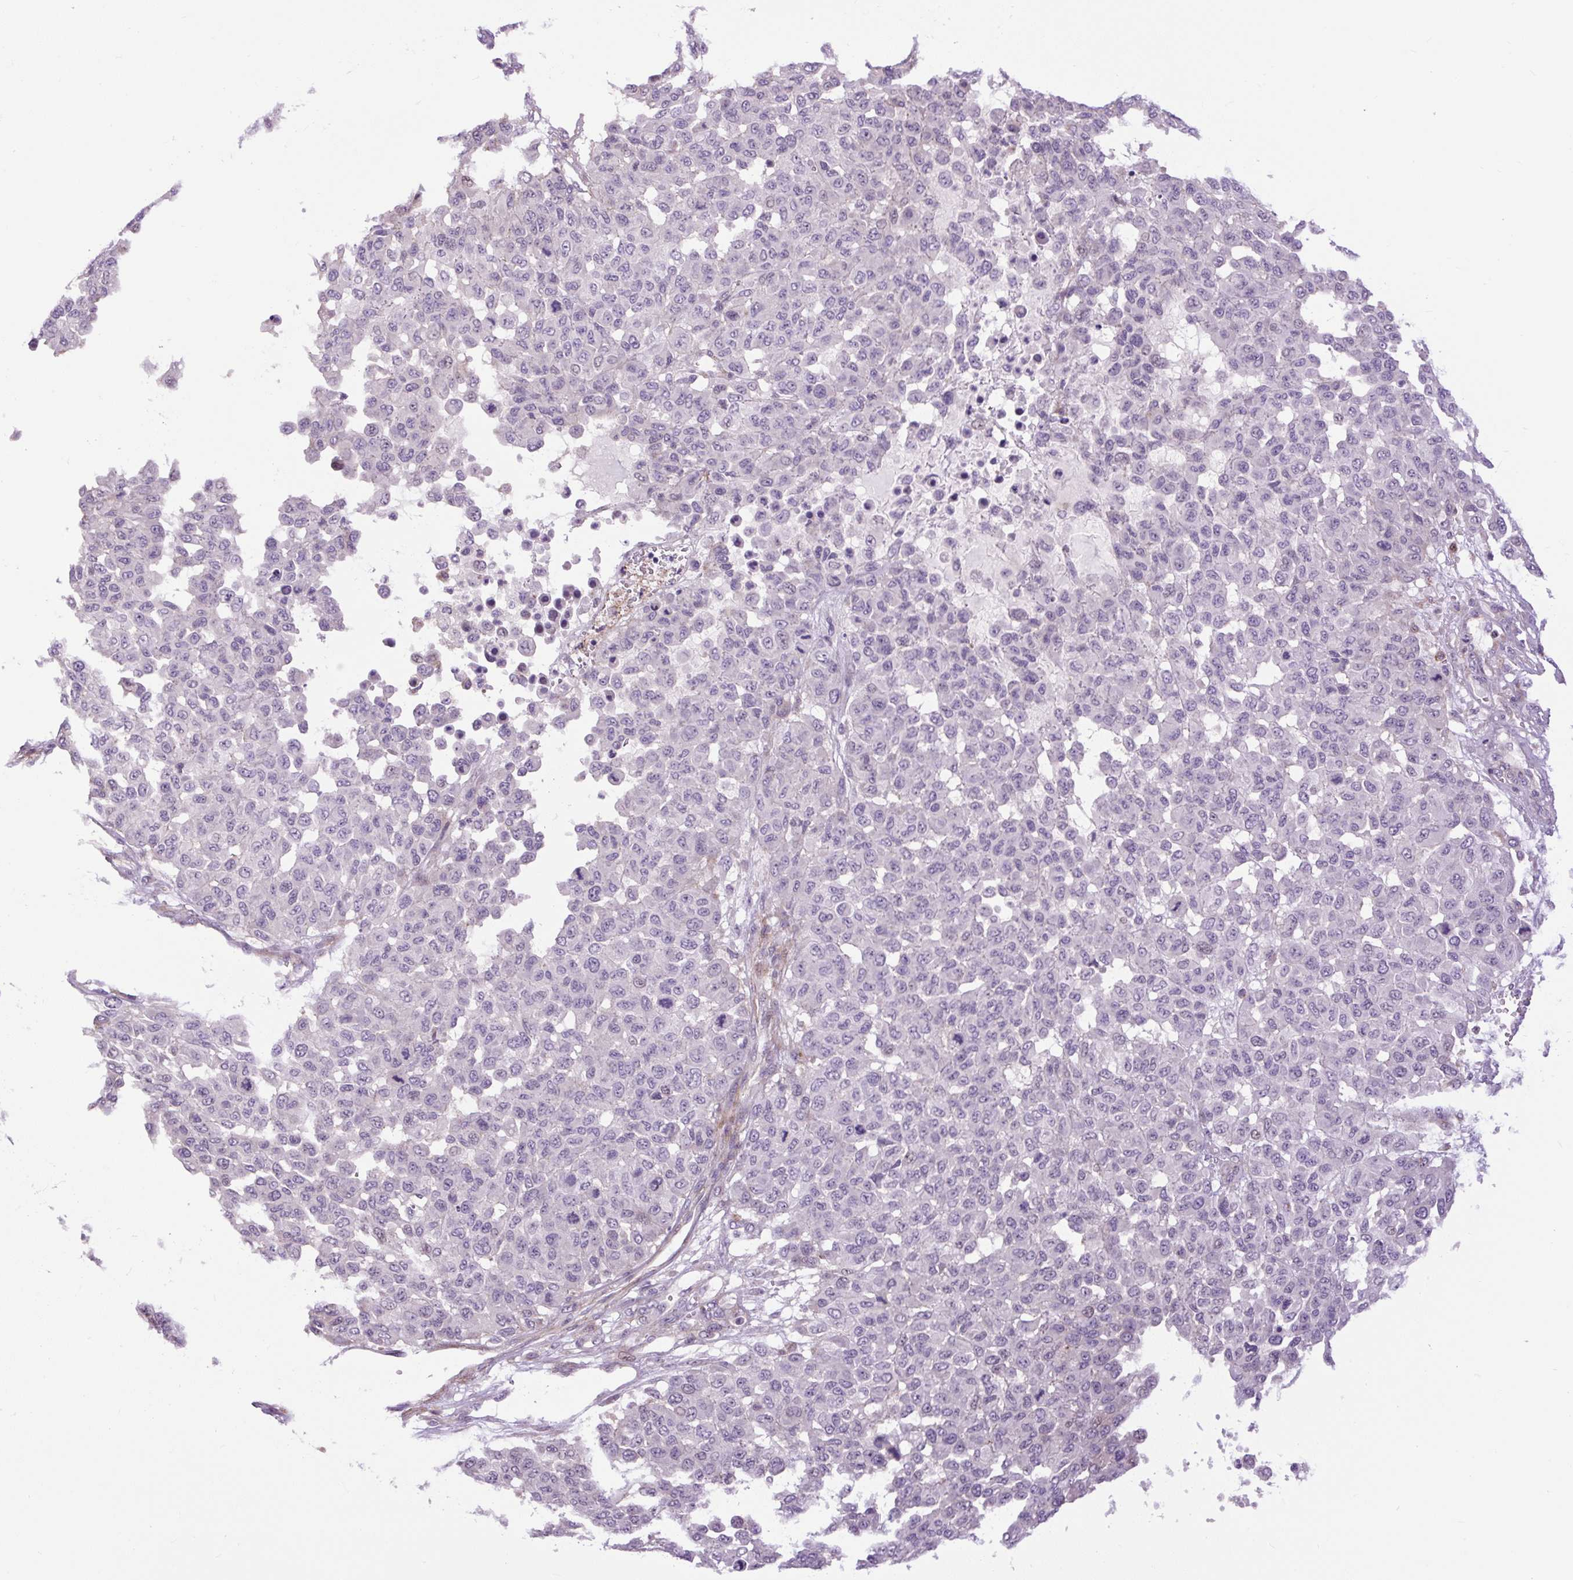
{"staining": {"intensity": "negative", "quantity": "none", "location": "none"}, "tissue": "melanoma", "cell_type": "Tumor cells", "image_type": "cancer", "snomed": [{"axis": "morphology", "description": "Malignant melanoma, NOS"}, {"axis": "topography", "description": "Skin"}], "caption": "This micrograph is of melanoma stained with IHC to label a protein in brown with the nuclei are counter-stained blue. There is no expression in tumor cells.", "gene": "ZNF197", "patient": {"sex": "male", "age": 62}}